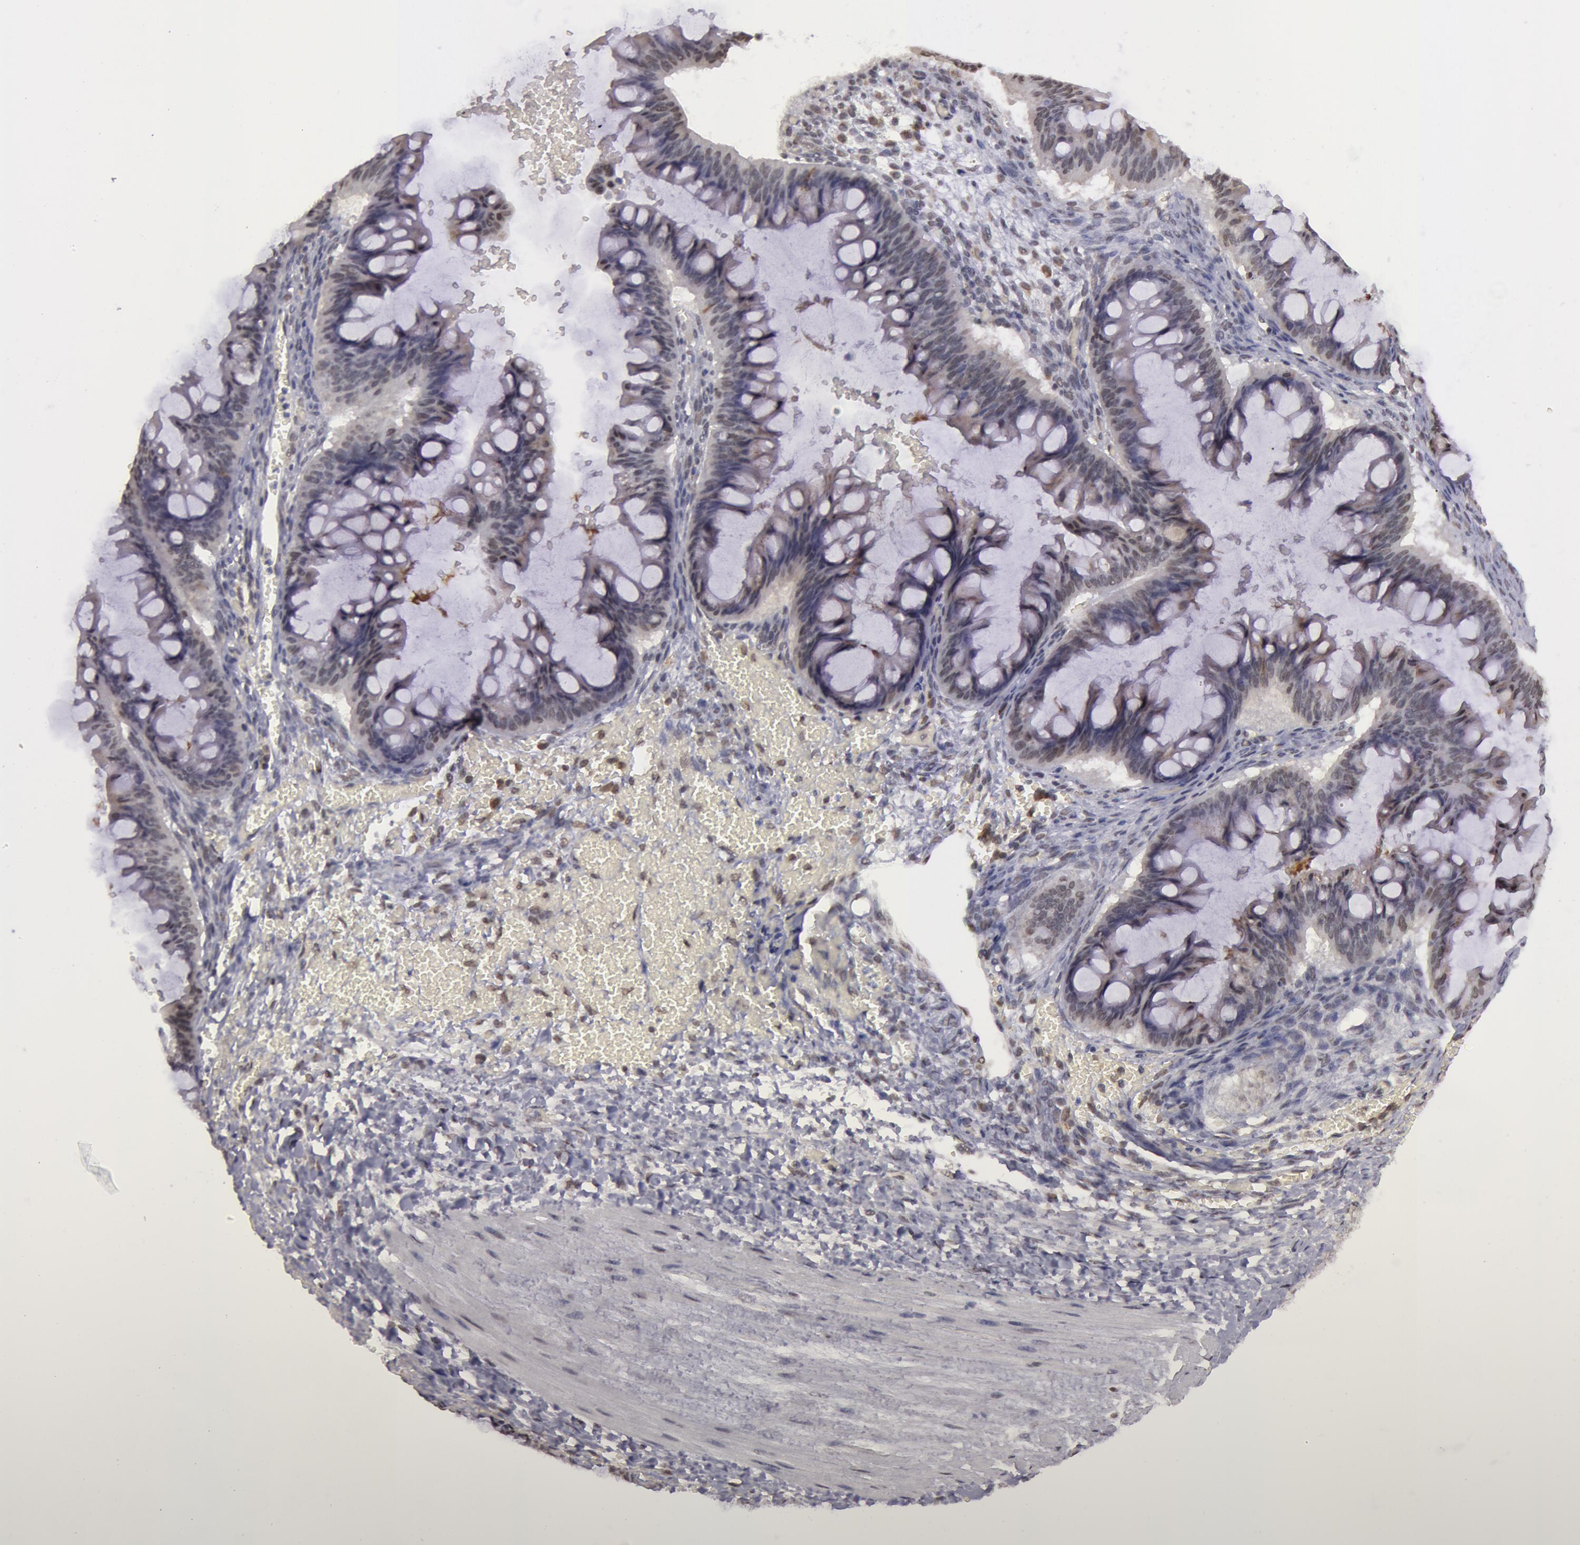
{"staining": {"intensity": "negative", "quantity": "none", "location": "none"}, "tissue": "ovarian cancer", "cell_type": "Tumor cells", "image_type": "cancer", "snomed": [{"axis": "morphology", "description": "Cystadenocarcinoma, mucinous, NOS"}, {"axis": "topography", "description": "Ovary"}], "caption": "Tumor cells are negative for brown protein staining in mucinous cystadenocarcinoma (ovarian).", "gene": "VRTN", "patient": {"sex": "female", "age": 73}}